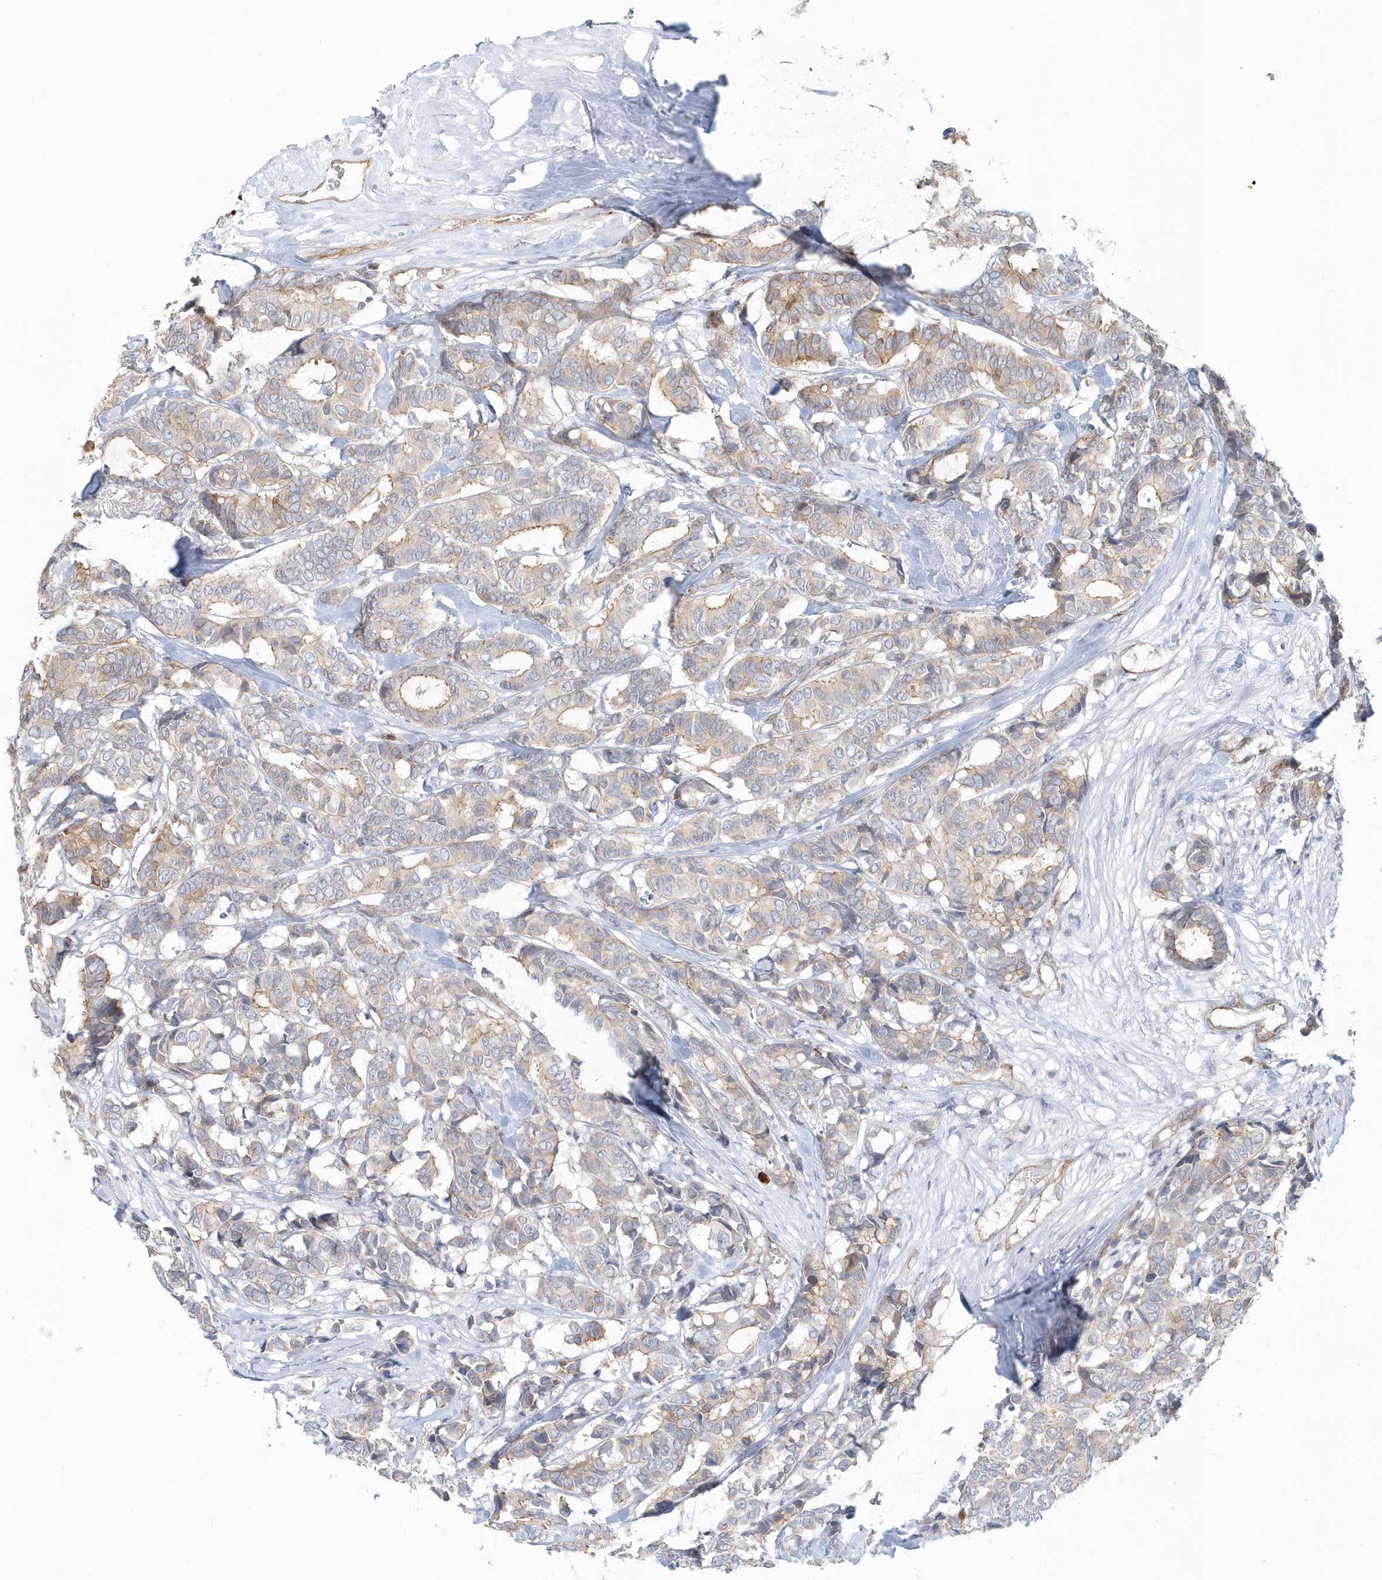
{"staining": {"intensity": "weak", "quantity": "<25%", "location": "cytoplasmic/membranous"}, "tissue": "breast cancer", "cell_type": "Tumor cells", "image_type": "cancer", "snomed": [{"axis": "morphology", "description": "Duct carcinoma"}, {"axis": "topography", "description": "Breast"}], "caption": "Immunohistochemistry photomicrograph of human breast infiltrating ductal carcinoma stained for a protein (brown), which displays no expression in tumor cells.", "gene": "DNAH1", "patient": {"sex": "female", "age": 87}}